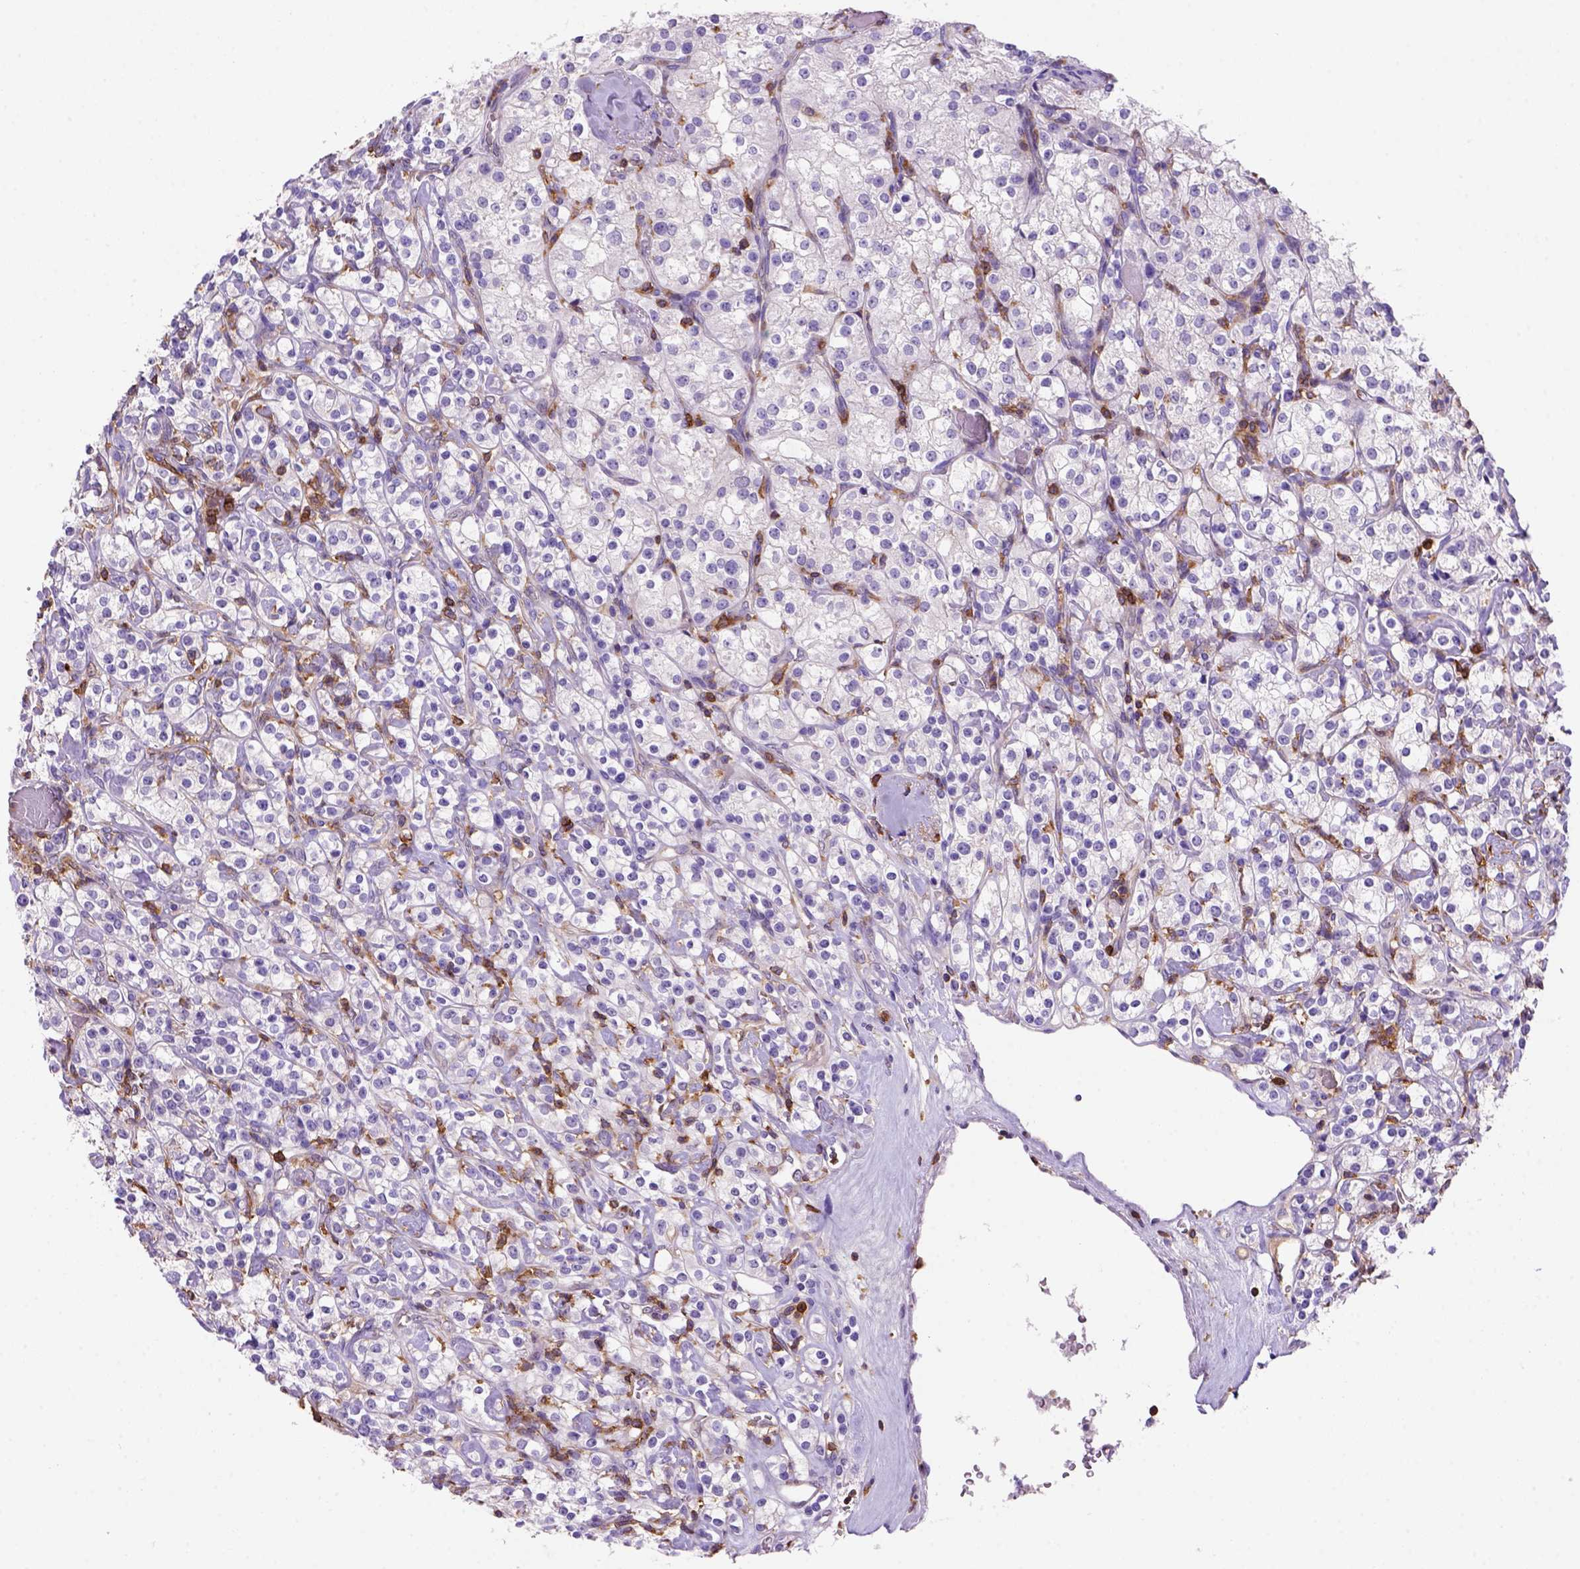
{"staining": {"intensity": "negative", "quantity": "none", "location": "none"}, "tissue": "renal cancer", "cell_type": "Tumor cells", "image_type": "cancer", "snomed": [{"axis": "morphology", "description": "Adenocarcinoma, NOS"}, {"axis": "topography", "description": "Kidney"}], "caption": "IHC micrograph of human renal adenocarcinoma stained for a protein (brown), which demonstrates no staining in tumor cells.", "gene": "INPP5D", "patient": {"sex": "male", "age": 77}}